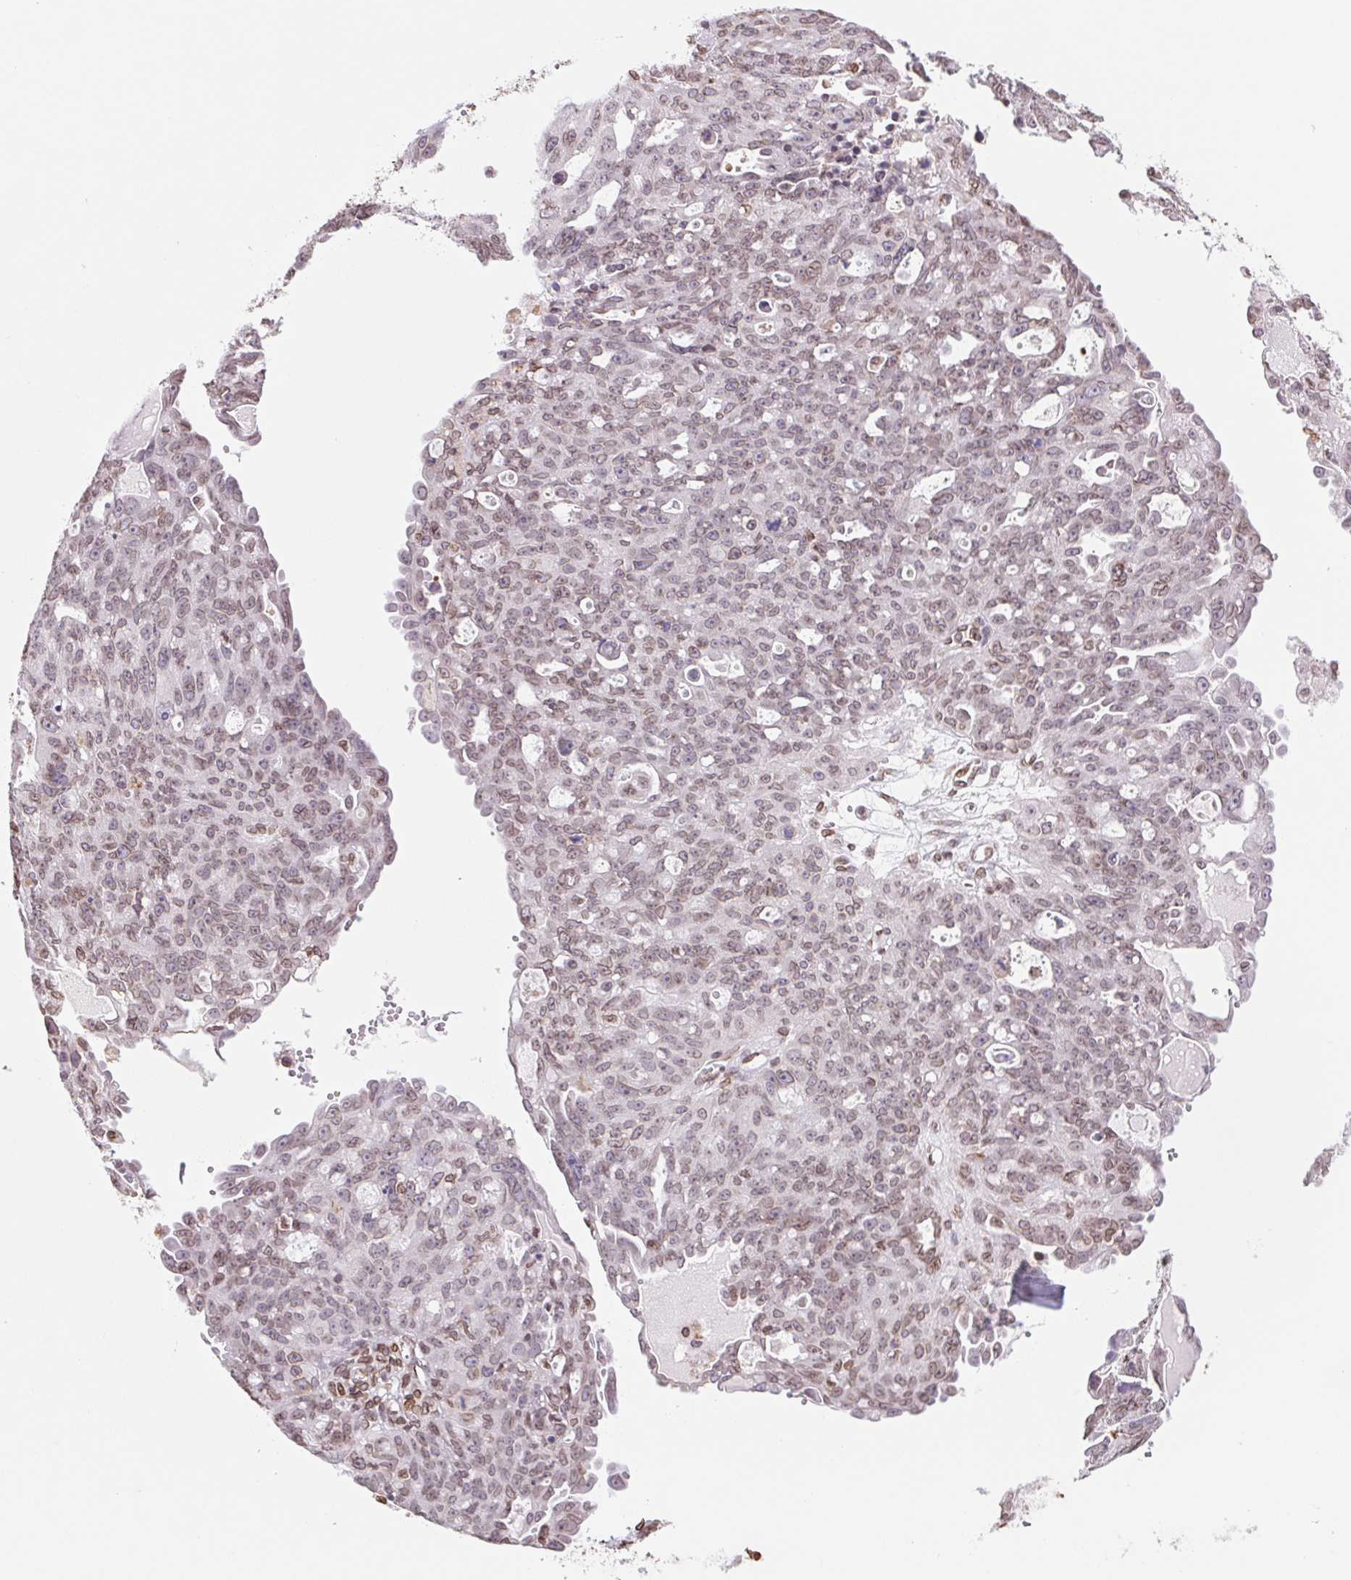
{"staining": {"intensity": "weak", "quantity": "25%-75%", "location": "cytoplasmic/membranous,nuclear"}, "tissue": "ovarian cancer", "cell_type": "Tumor cells", "image_type": "cancer", "snomed": [{"axis": "morphology", "description": "Carcinoma, endometroid"}, {"axis": "topography", "description": "Ovary"}], "caption": "Brown immunohistochemical staining in ovarian endometroid carcinoma demonstrates weak cytoplasmic/membranous and nuclear expression in about 25%-75% of tumor cells.", "gene": "LMNB2", "patient": {"sex": "female", "age": 70}}